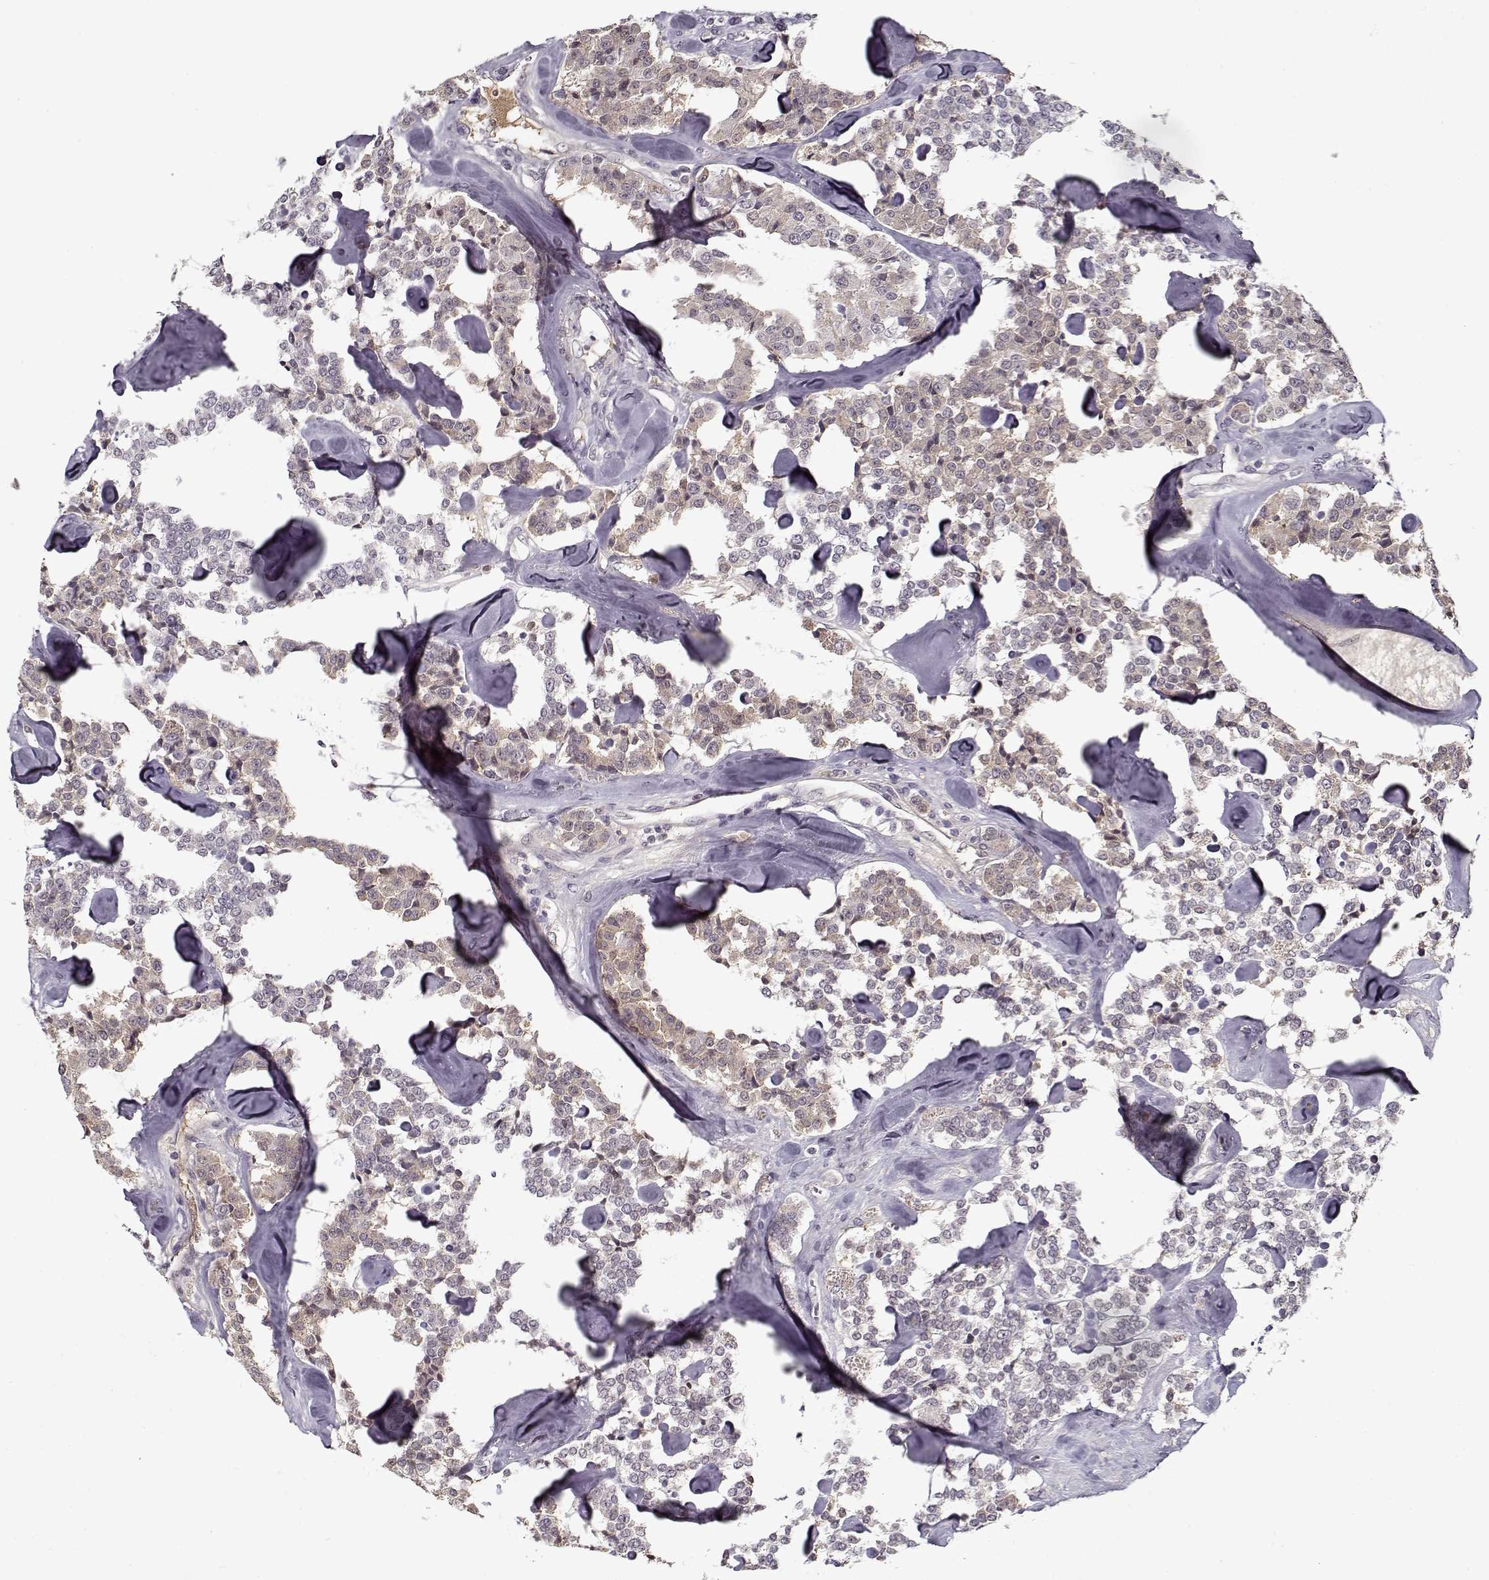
{"staining": {"intensity": "weak", "quantity": "<25%", "location": "cytoplasmic/membranous"}, "tissue": "carcinoid", "cell_type": "Tumor cells", "image_type": "cancer", "snomed": [{"axis": "morphology", "description": "Carcinoid, malignant, NOS"}, {"axis": "topography", "description": "Pancreas"}], "caption": "A high-resolution photomicrograph shows immunohistochemistry (IHC) staining of carcinoid, which displays no significant positivity in tumor cells.", "gene": "AFM", "patient": {"sex": "male", "age": 41}}